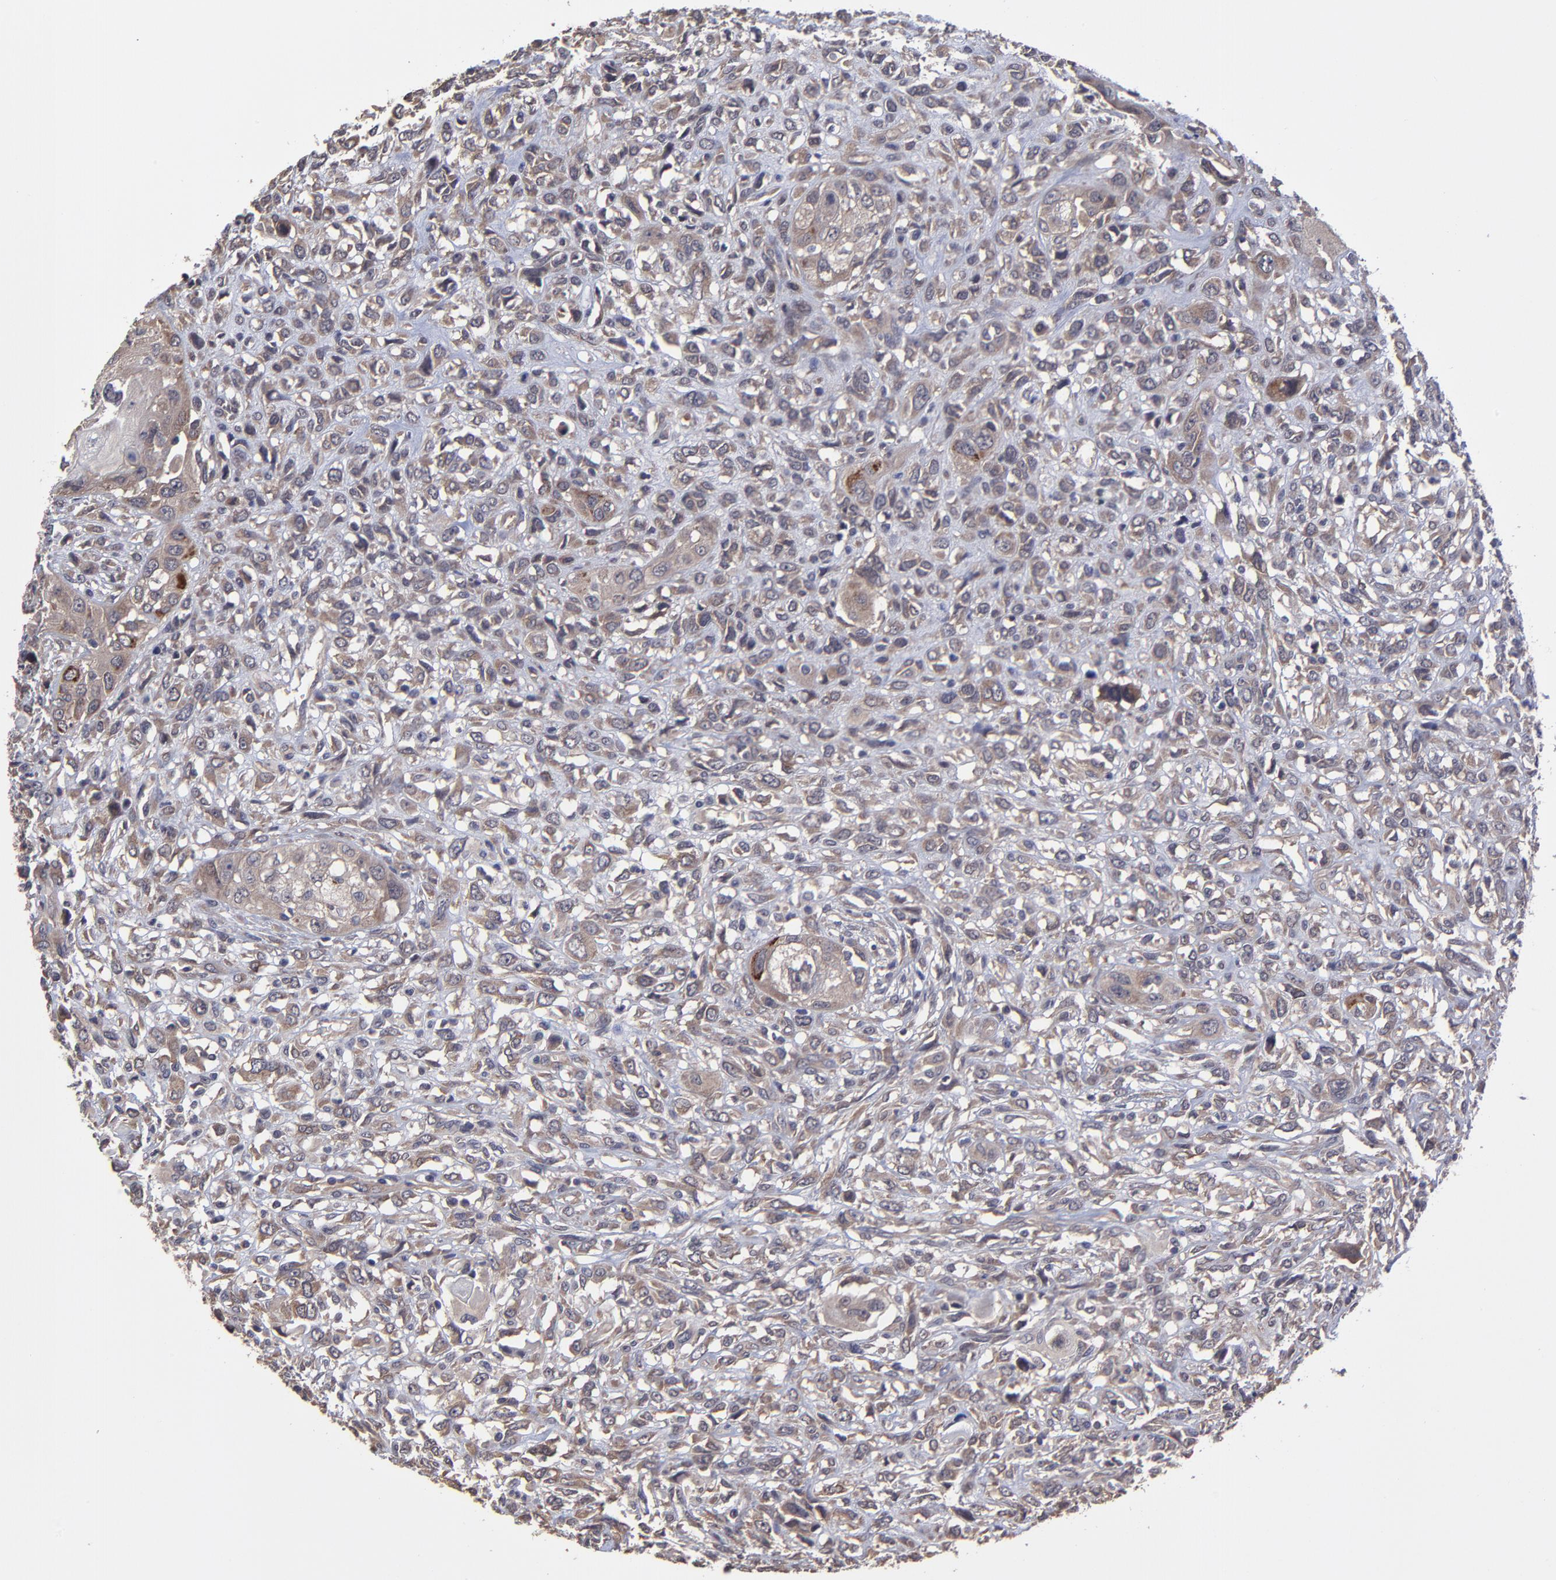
{"staining": {"intensity": "weak", "quantity": ">75%", "location": "cytoplasmic/membranous"}, "tissue": "head and neck cancer", "cell_type": "Tumor cells", "image_type": "cancer", "snomed": [{"axis": "morphology", "description": "Neoplasm, malignant, NOS"}, {"axis": "topography", "description": "Salivary gland"}, {"axis": "topography", "description": "Head-Neck"}], "caption": "Head and neck cancer stained with IHC demonstrates weak cytoplasmic/membranous staining in approximately >75% of tumor cells.", "gene": "ZNF780B", "patient": {"sex": "male", "age": 43}}